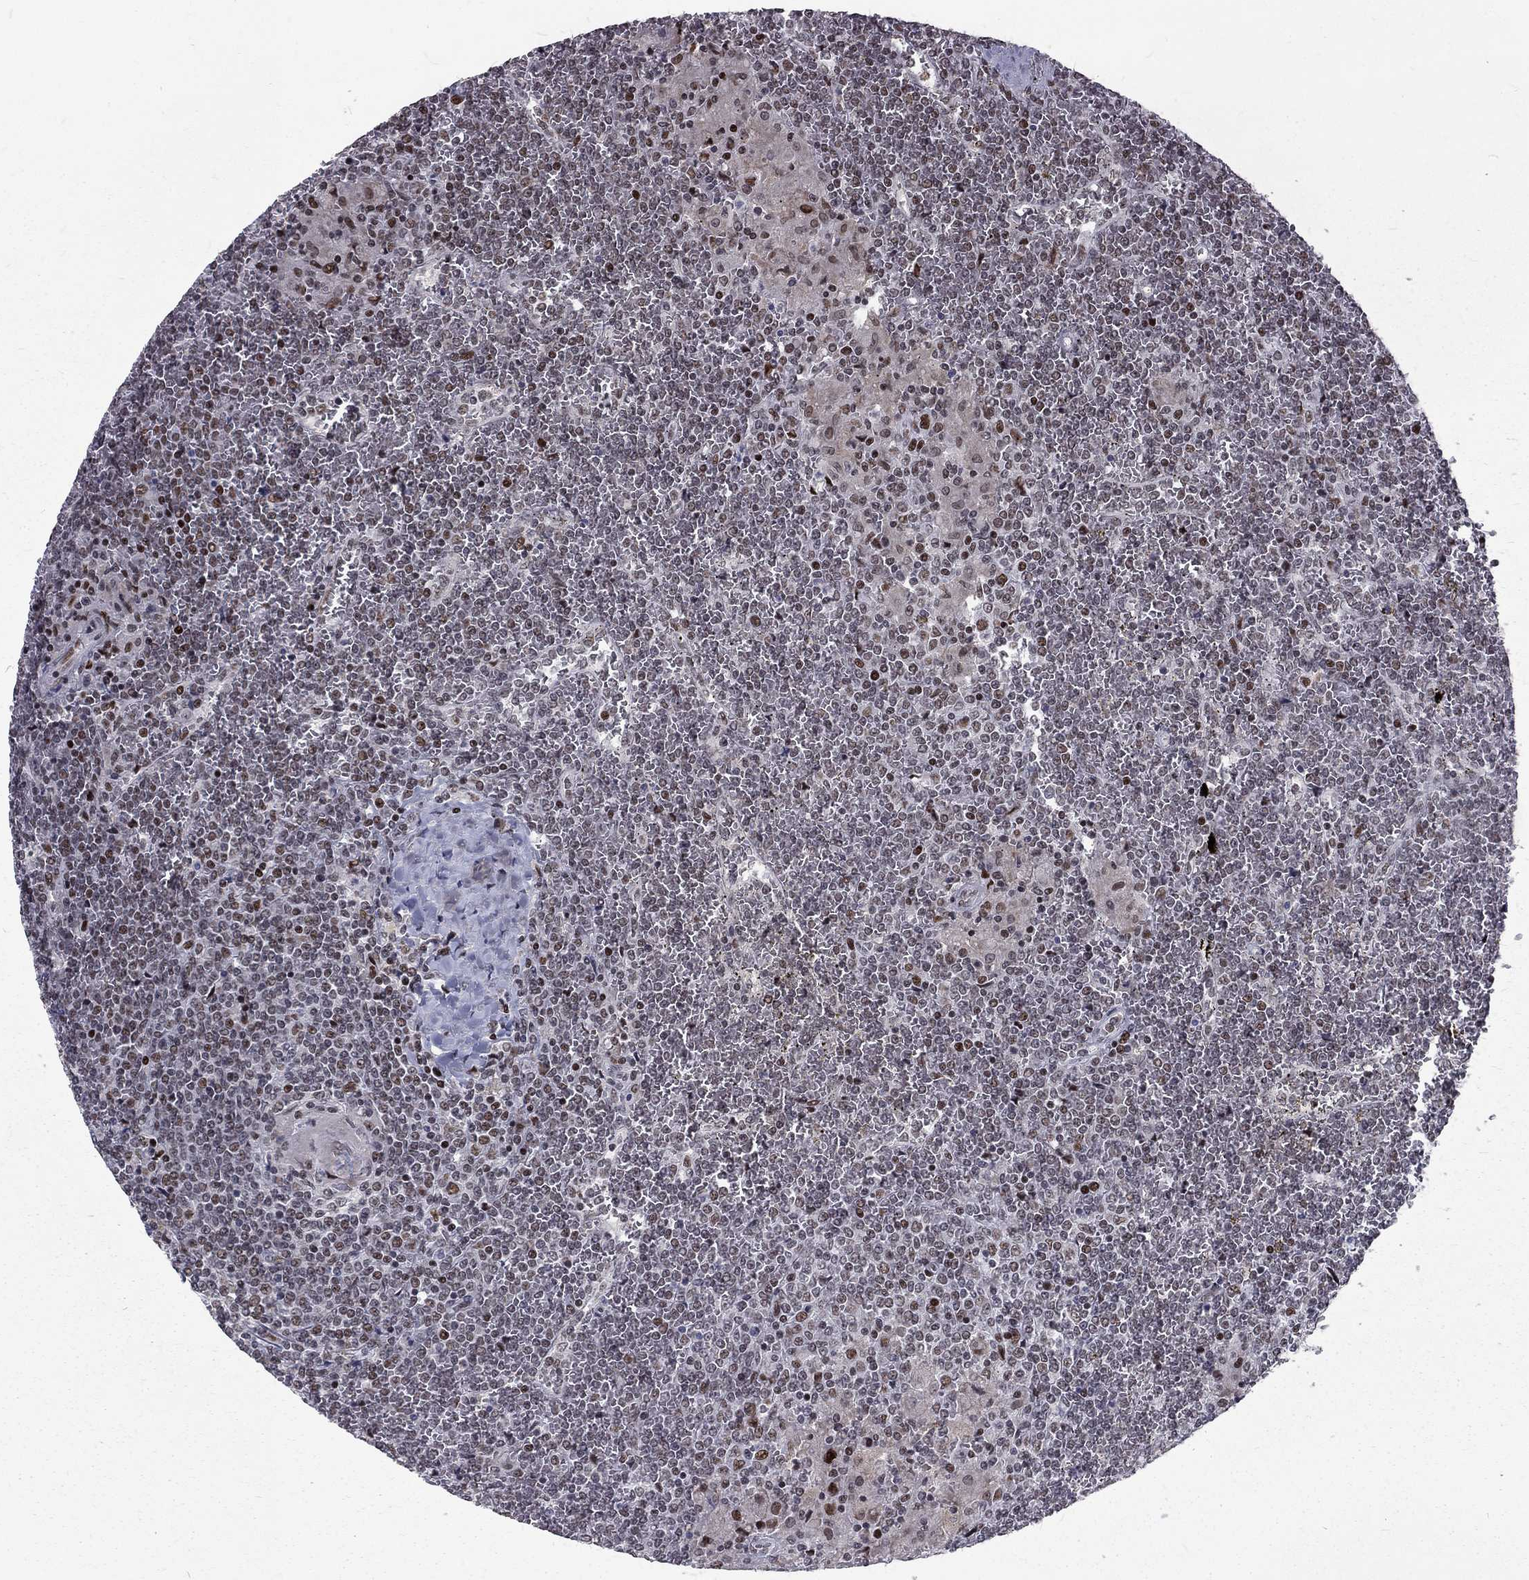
{"staining": {"intensity": "moderate", "quantity": "<25%", "location": "nuclear"}, "tissue": "lymphoma", "cell_type": "Tumor cells", "image_type": "cancer", "snomed": [{"axis": "morphology", "description": "Malignant lymphoma, non-Hodgkin's type, Low grade"}, {"axis": "topography", "description": "Spleen"}], "caption": "Lymphoma tissue shows moderate nuclear positivity in approximately <25% of tumor cells", "gene": "TCEAL1", "patient": {"sex": "female", "age": 19}}